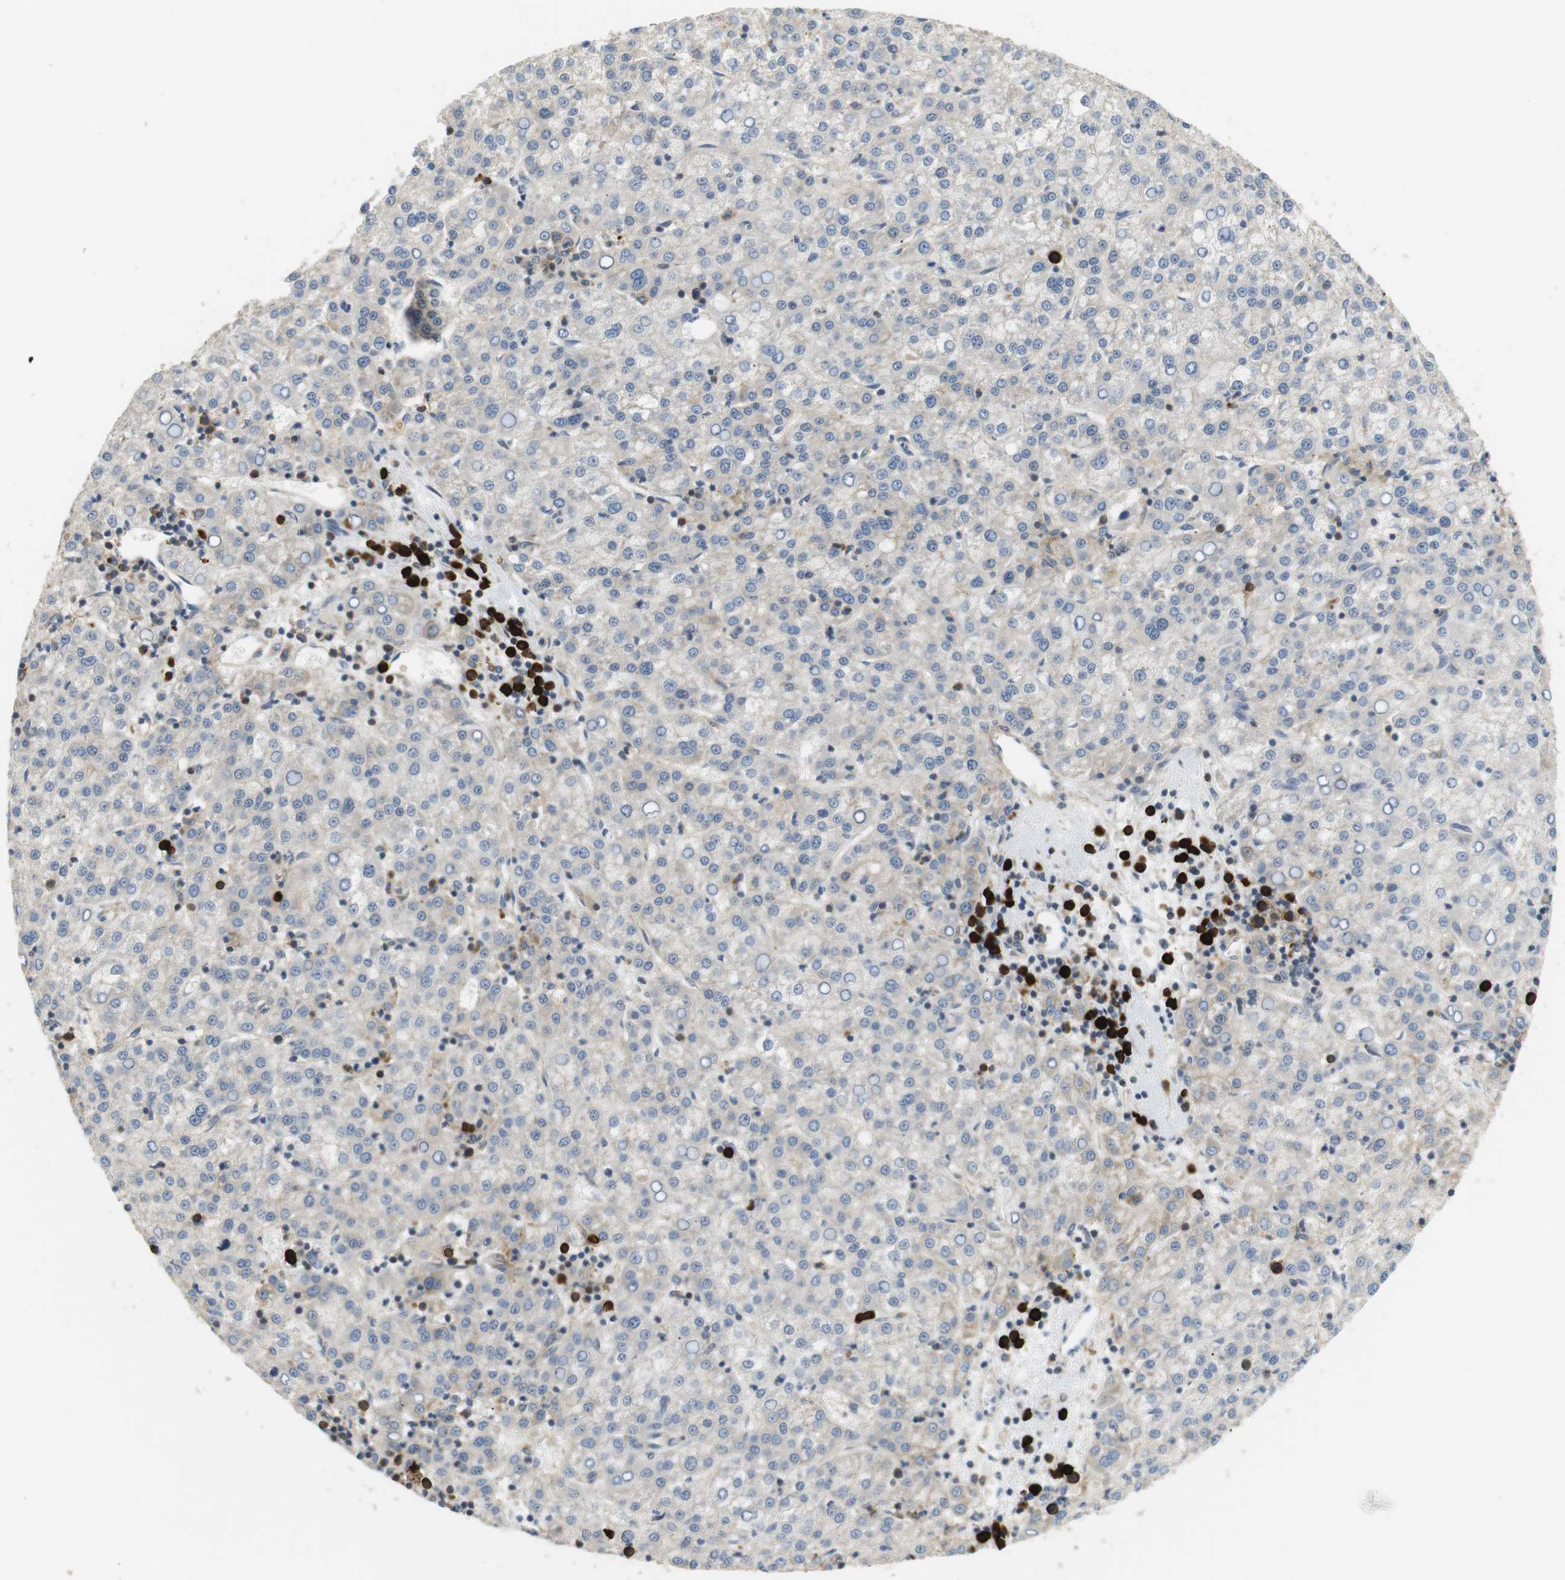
{"staining": {"intensity": "negative", "quantity": "none", "location": "none"}, "tissue": "liver cancer", "cell_type": "Tumor cells", "image_type": "cancer", "snomed": [{"axis": "morphology", "description": "Carcinoma, Hepatocellular, NOS"}, {"axis": "topography", "description": "Liver"}], "caption": "Tumor cells show no significant staining in hepatocellular carcinoma (liver). (DAB (3,3'-diaminobenzidine) immunohistochemistry (IHC), high magnification).", "gene": "TMEM200A", "patient": {"sex": "female", "age": 58}}